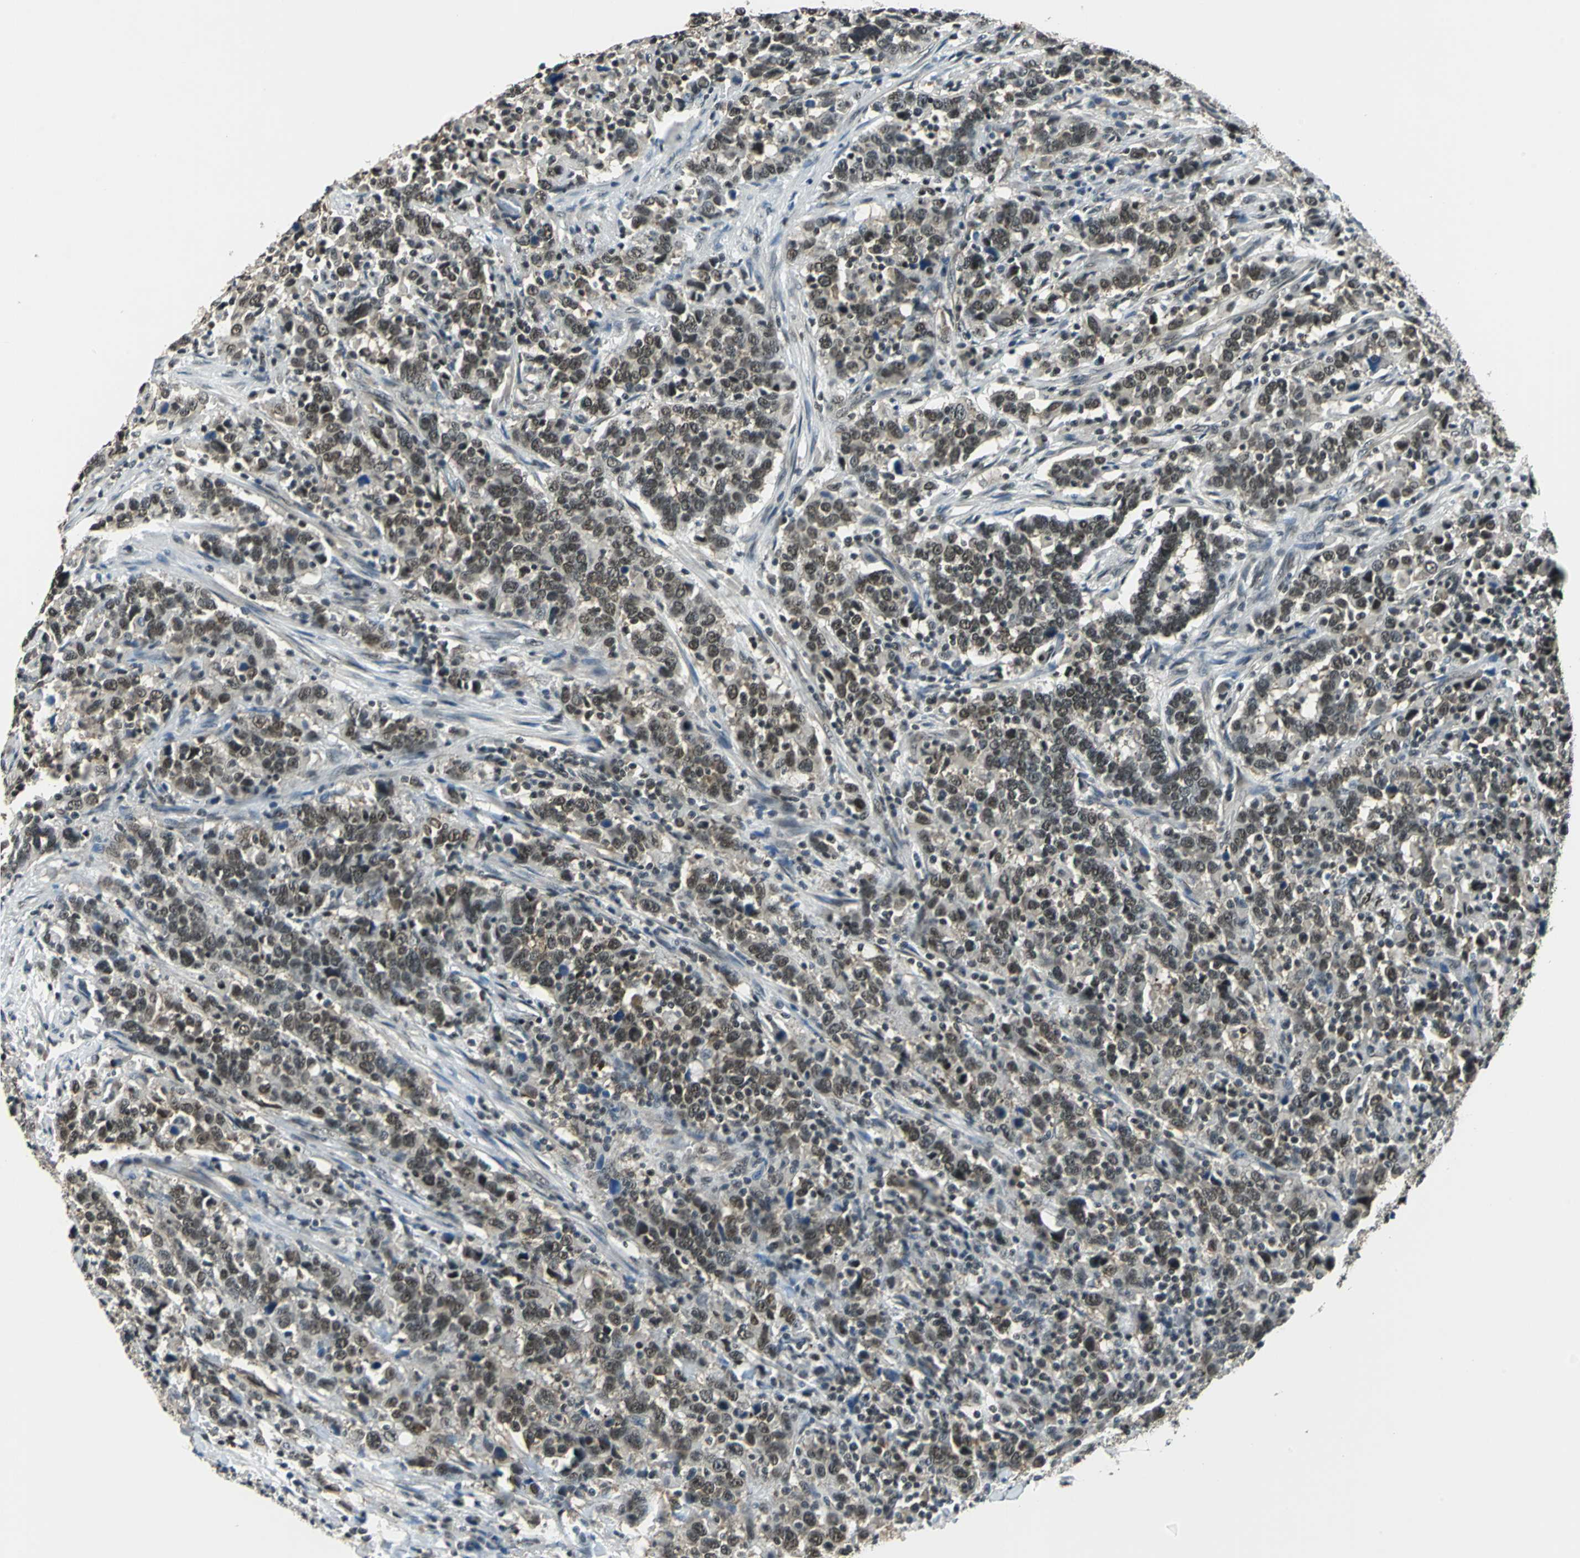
{"staining": {"intensity": "moderate", "quantity": ">75%", "location": "nuclear"}, "tissue": "urothelial cancer", "cell_type": "Tumor cells", "image_type": "cancer", "snomed": [{"axis": "morphology", "description": "Urothelial carcinoma, High grade"}, {"axis": "topography", "description": "Urinary bladder"}], "caption": "Immunohistochemistry (DAB (3,3'-diaminobenzidine)) staining of human high-grade urothelial carcinoma exhibits moderate nuclear protein expression in about >75% of tumor cells. The protein is stained brown, and the nuclei are stained in blue (DAB (3,3'-diaminobenzidine) IHC with brightfield microscopy, high magnification).", "gene": "RBM14", "patient": {"sex": "male", "age": 61}}